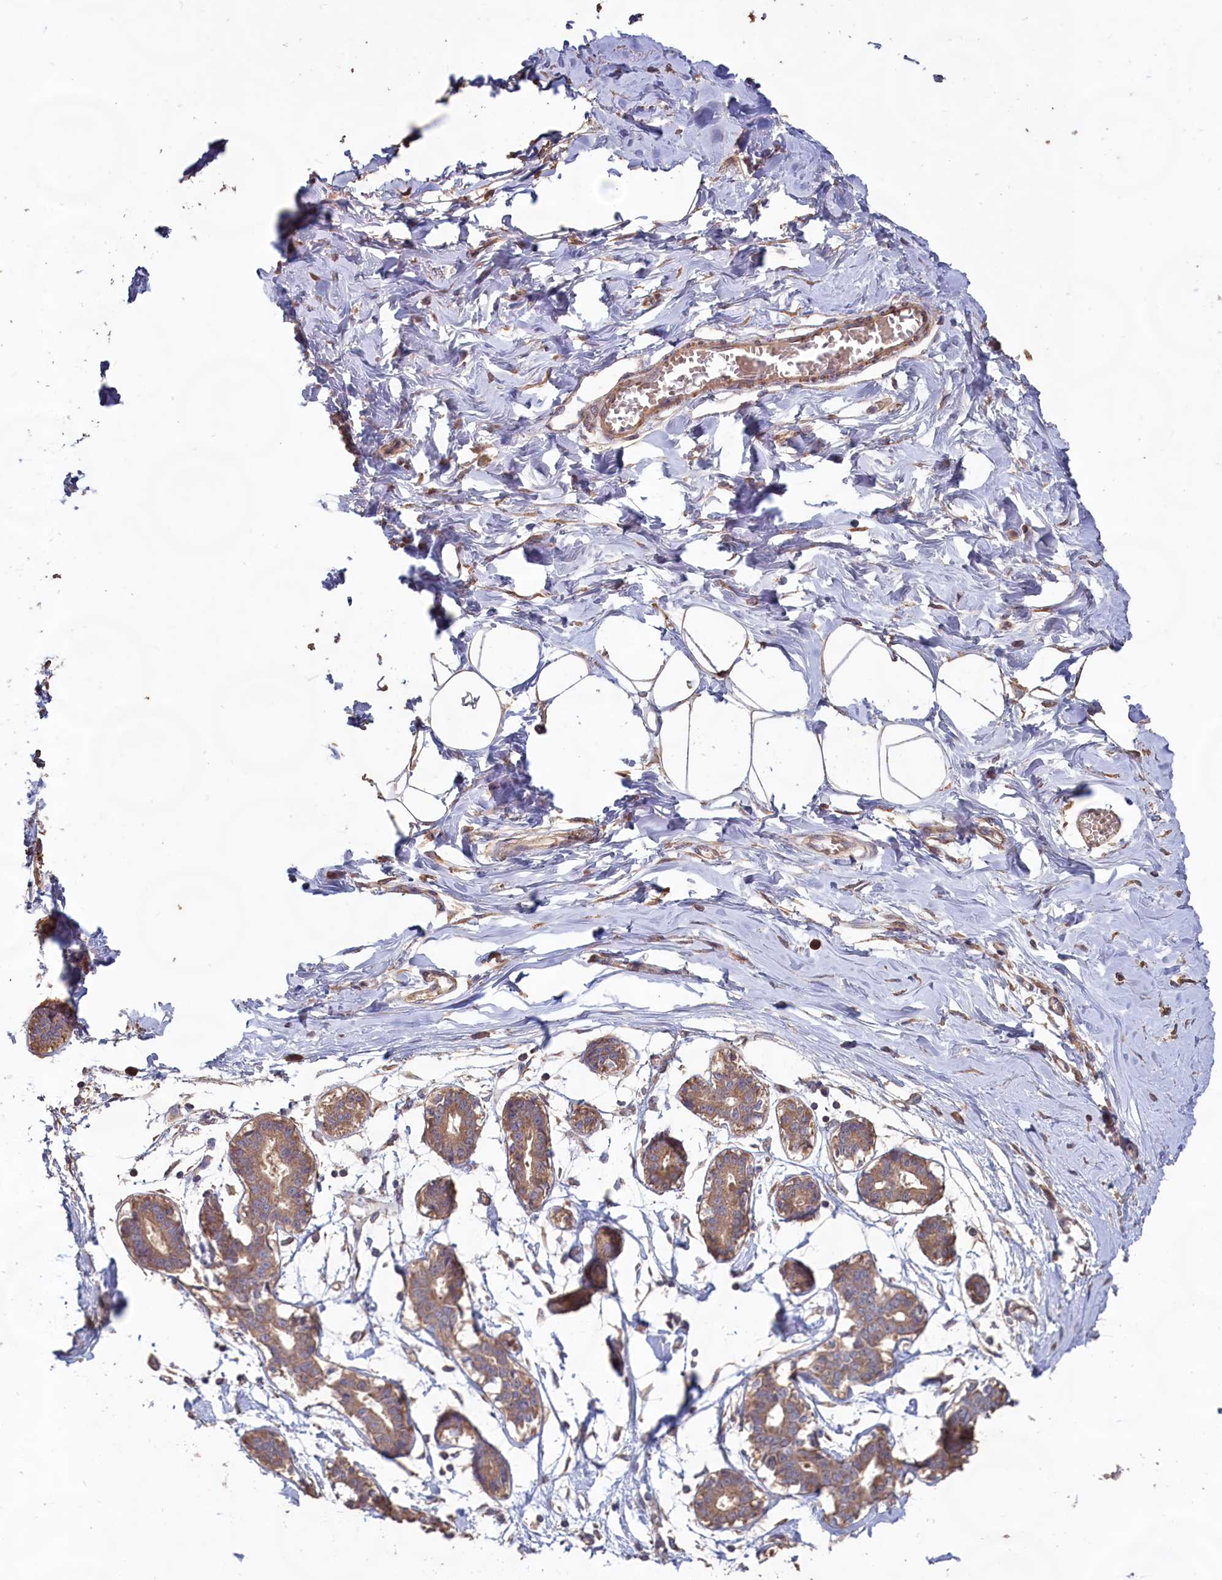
{"staining": {"intensity": "moderate", "quantity": "25%-75%", "location": "cytoplasmic/membranous"}, "tissue": "breast", "cell_type": "Adipocytes", "image_type": "normal", "snomed": [{"axis": "morphology", "description": "Normal tissue, NOS"}, {"axis": "topography", "description": "Breast"}], "caption": "Unremarkable breast displays moderate cytoplasmic/membranous expression in about 25%-75% of adipocytes.", "gene": "FUNDC1", "patient": {"sex": "female", "age": 27}}